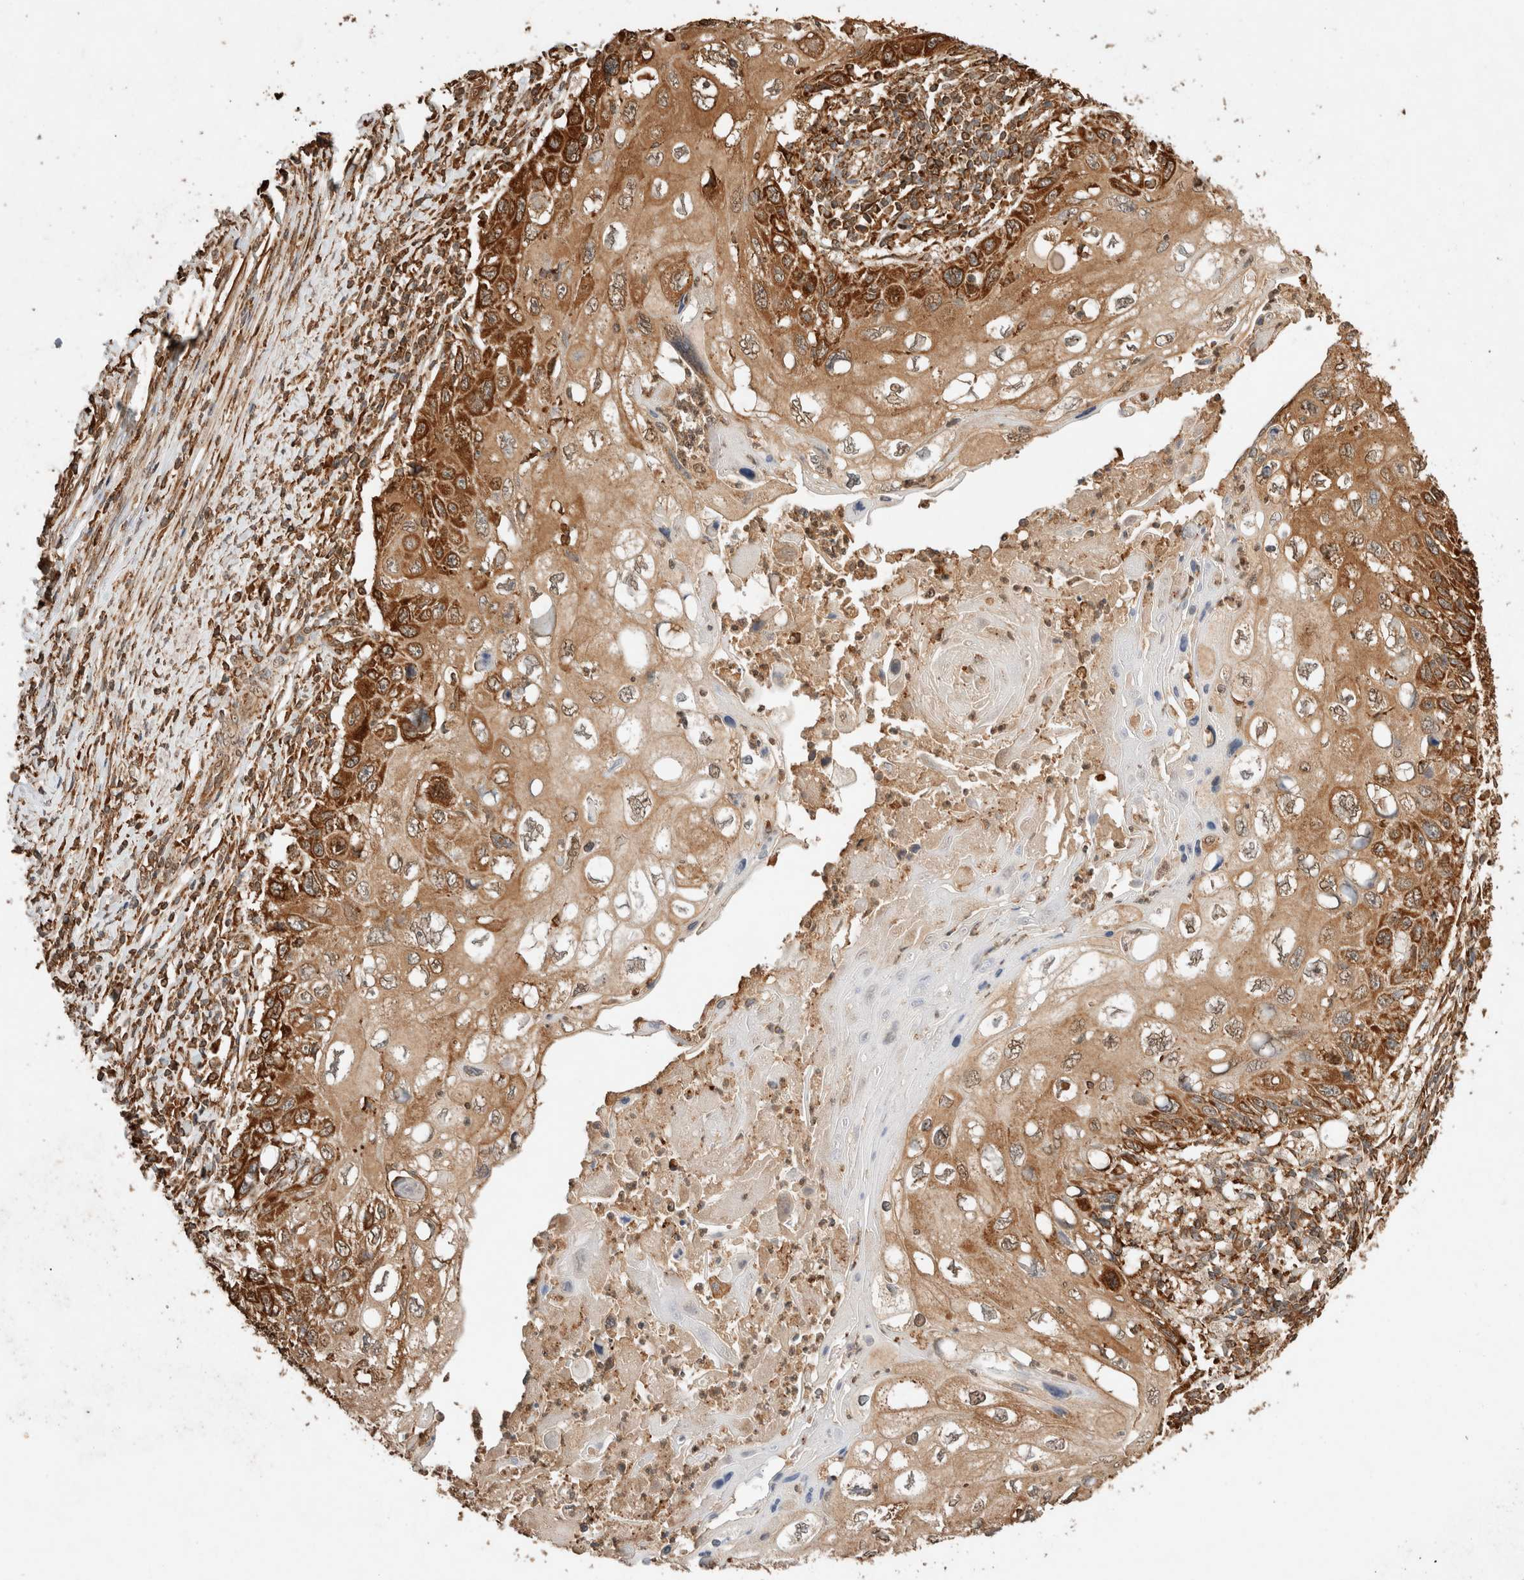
{"staining": {"intensity": "strong", "quantity": "<25%", "location": "cytoplasmic/membranous,nuclear"}, "tissue": "cervical cancer", "cell_type": "Tumor cells", "image_type": "cancer", "snomed": [{"axis": "morphology", "description": "Squamous cell carcinoma, NOS"}, {"axis": "topography", "description": "Cervix"}], "caption": "DAB immunohistochemical staining of human cervical squamous cell carcinoma reveals strong cytoplasmic/membranous and nuclear protein positivity in approximately <25% of tumor cells. The protein is stained brown, and the nuclei are stained in blue (DAB IHC with brightfield microscopy, high magnification).", "gene": "ERAP1", "patient": {"sex": "female", "age": 70}}